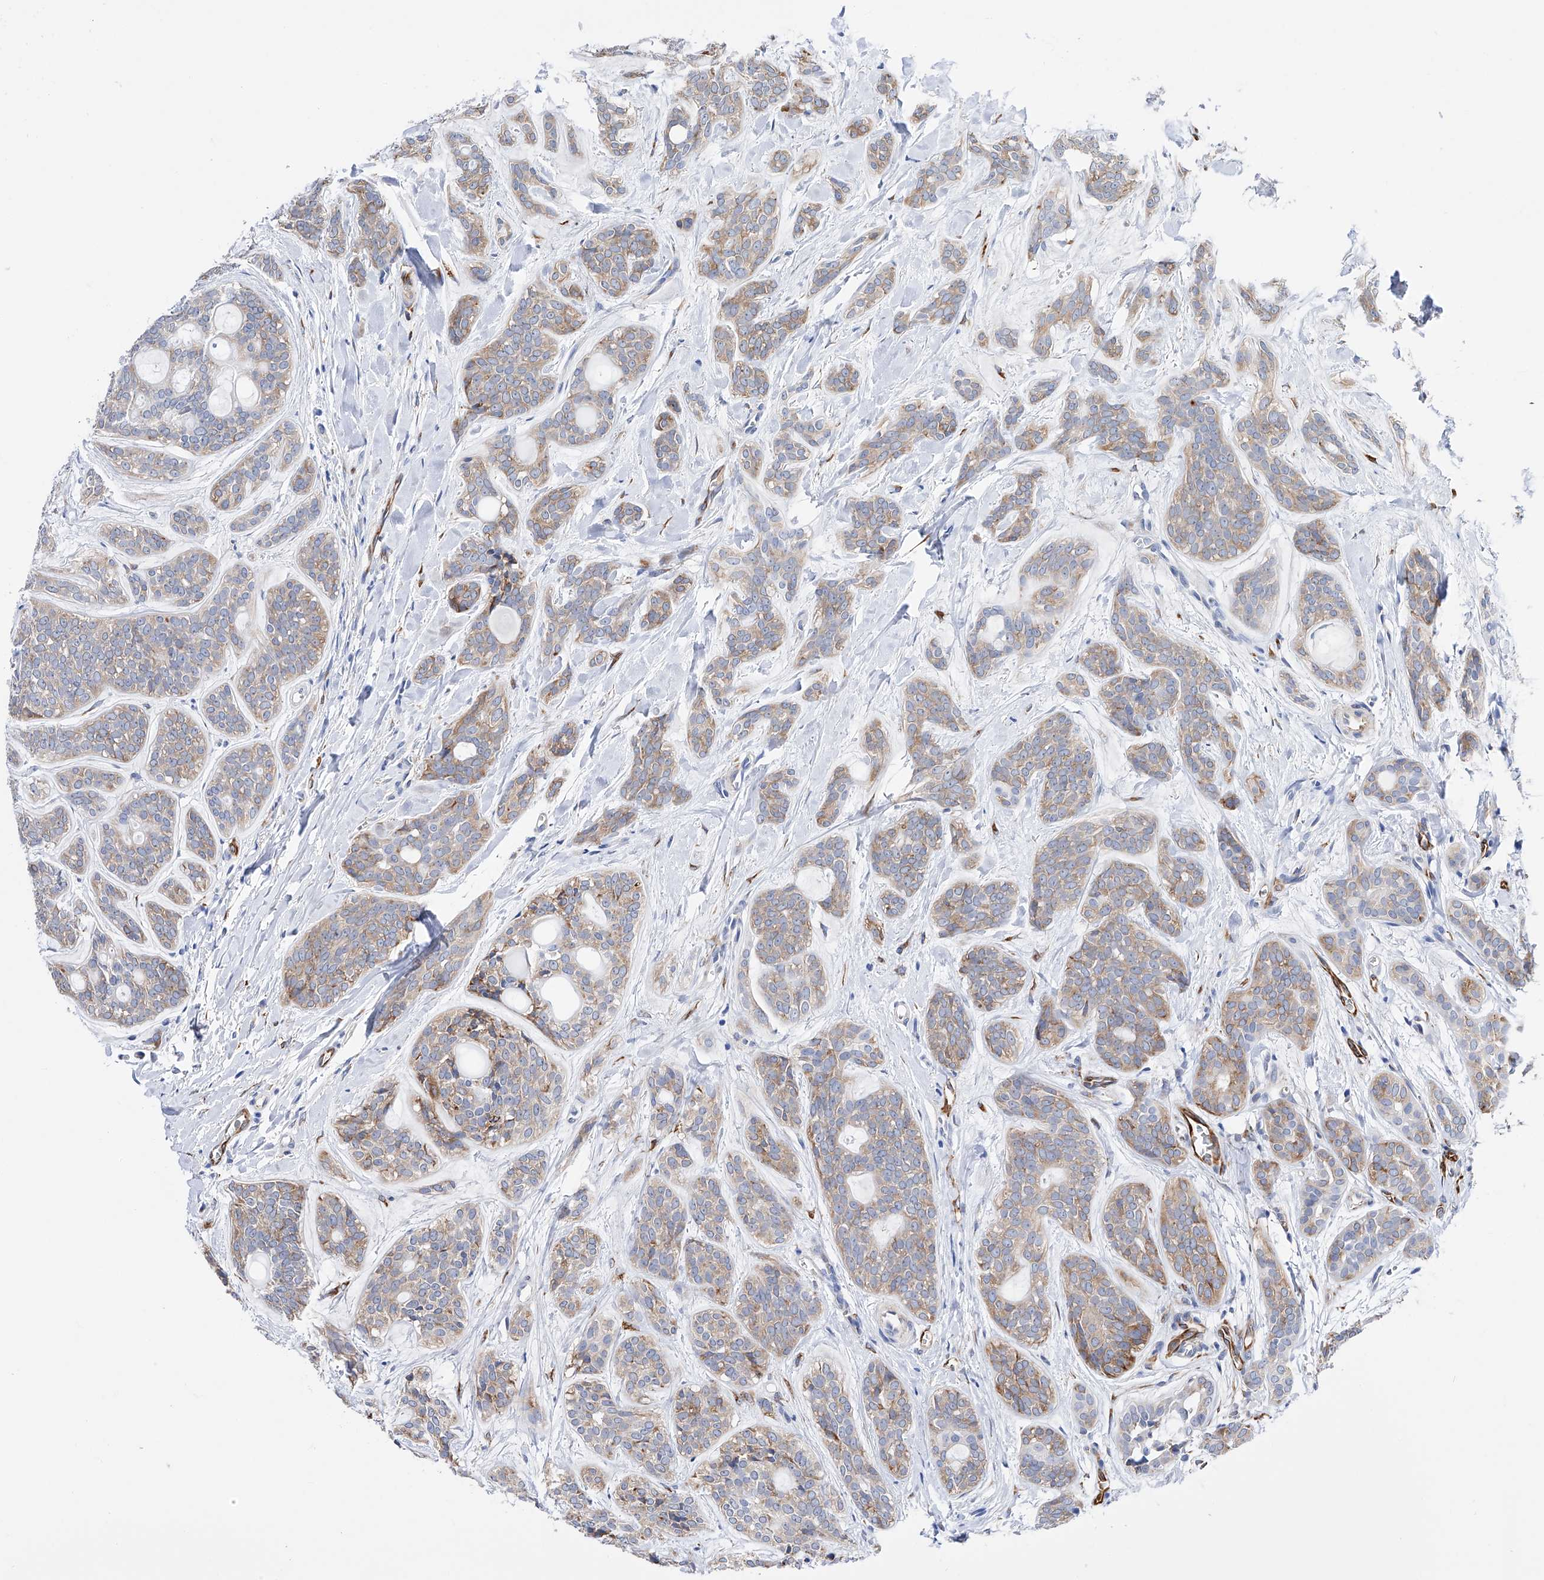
{"staining": {"intensity": "weak", "quantity": "25%-75%", "location": "cytoplasmic/membranous"}, "tissue": "head and neck cancer", "cell_type": "Tumor cells", "image_type": "cancer", "snomed": [{"axis": "morphology", "description": "Adenocarcinoma, NOS"}, {"axis": "topography", "description": "Head-Neck"}], "caption": "Head and neck cancer tissue displays weak cytoplasmic/membranous staining in approximately 25%-75% of tumor cells, visualized by immunohistochemistry.", "gene": "PDIA5", "patient": {"sex": "male", "age": 66}}